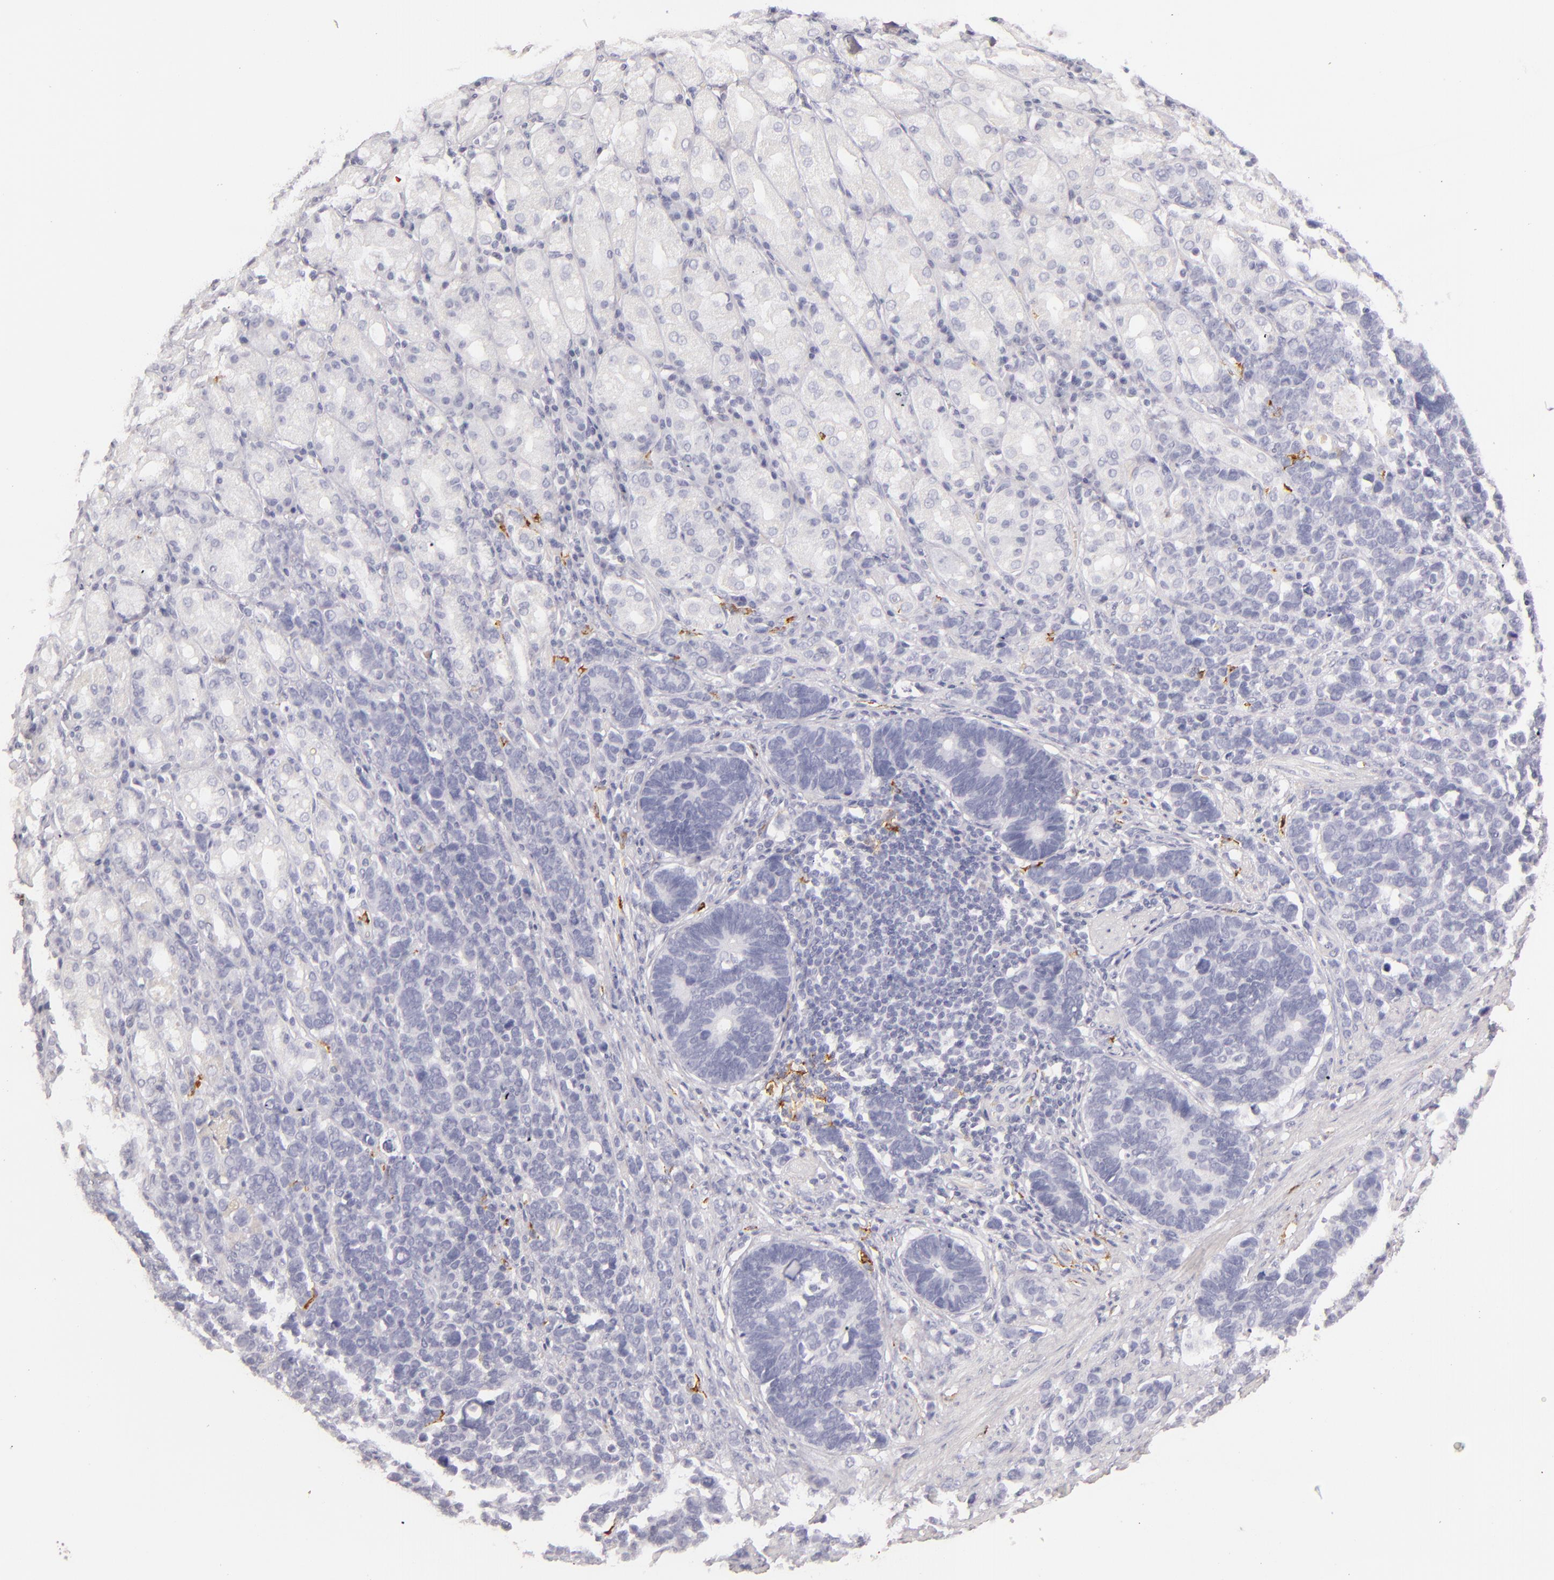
{"staining": {"intensity": "negative", "quantity": "none", "location": "none"}, "tissue": "stomach cancer", "cell_type": "Tumor cells", "image_type": "cancer", "snomed": [{"axis": "morphology", "description": "Adenocarcinoma, NOS"}, {"axis": "topography", "description": "Stomach, upper"}], "caption": "The immunohistochemistry (IHC) image has no significant positivity in tumor cells of adenocarcinoma (stomach) tissue.", "gene": "CD207", "patient": {"sex": "male", "age": 71}}